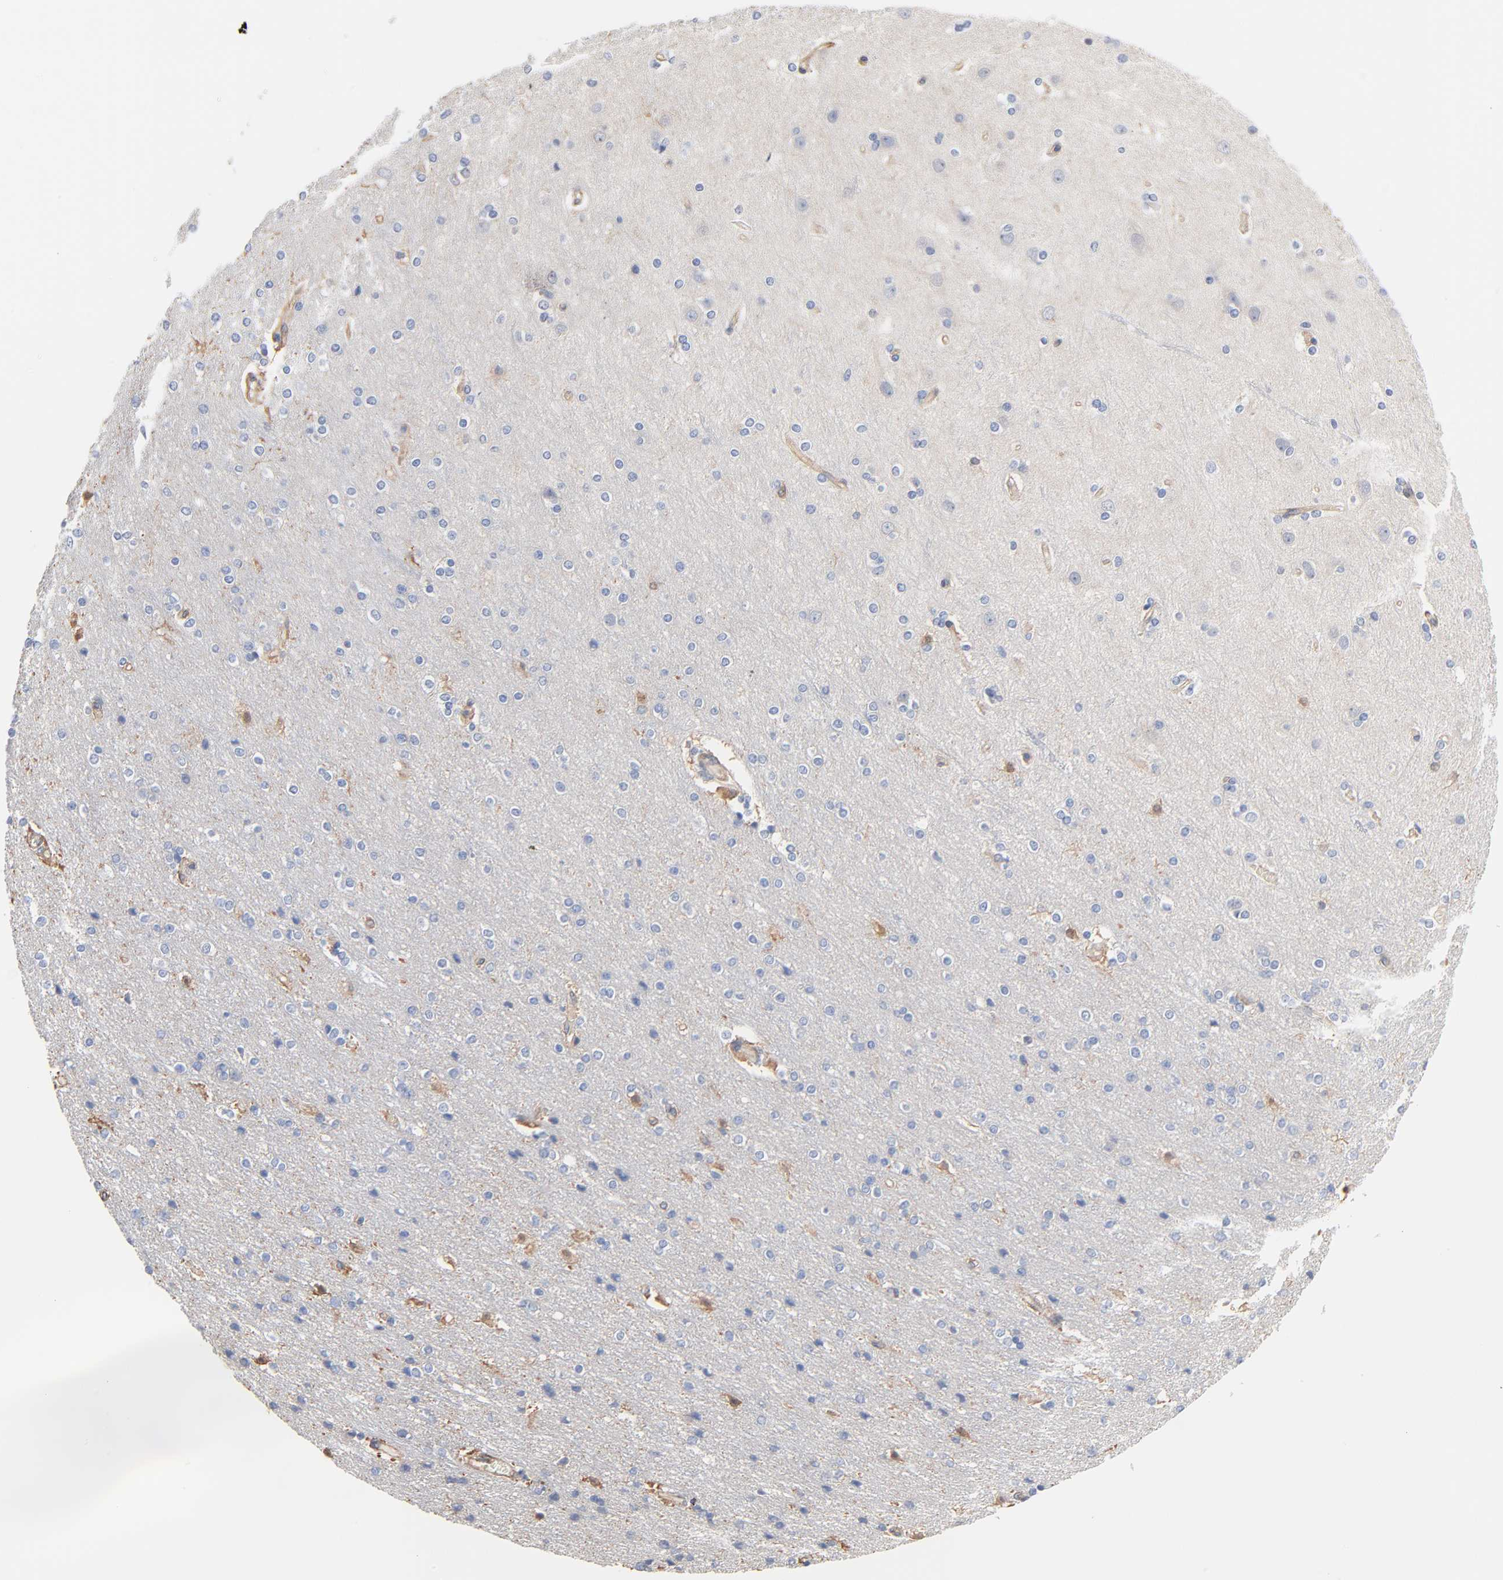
{"staining": {"intensity": "negative", "quantity": "none", "location": "none"}, "tissue": "cerebral cortex", "cell_type": "Endothelial cells", "image_type": "normal", "snomed": [{"axis": "morphology", "description": "Normal tissue, NOS"}, {"axis": "topography", "description": "Cerebral cortex"}], "caption": "An immunohistochemistry (IHC) histopathology image of benign cerebral cortex is shown. There is no staining in endothelial cells of cerebral cortex. (Brightfield microscopy of DAB (3,3'-diaminobenzidine) immunohistochemistry (IHC) at high magnification).", "gene": "ABCD4", "patient": {"sex": "female", "age": 54}}